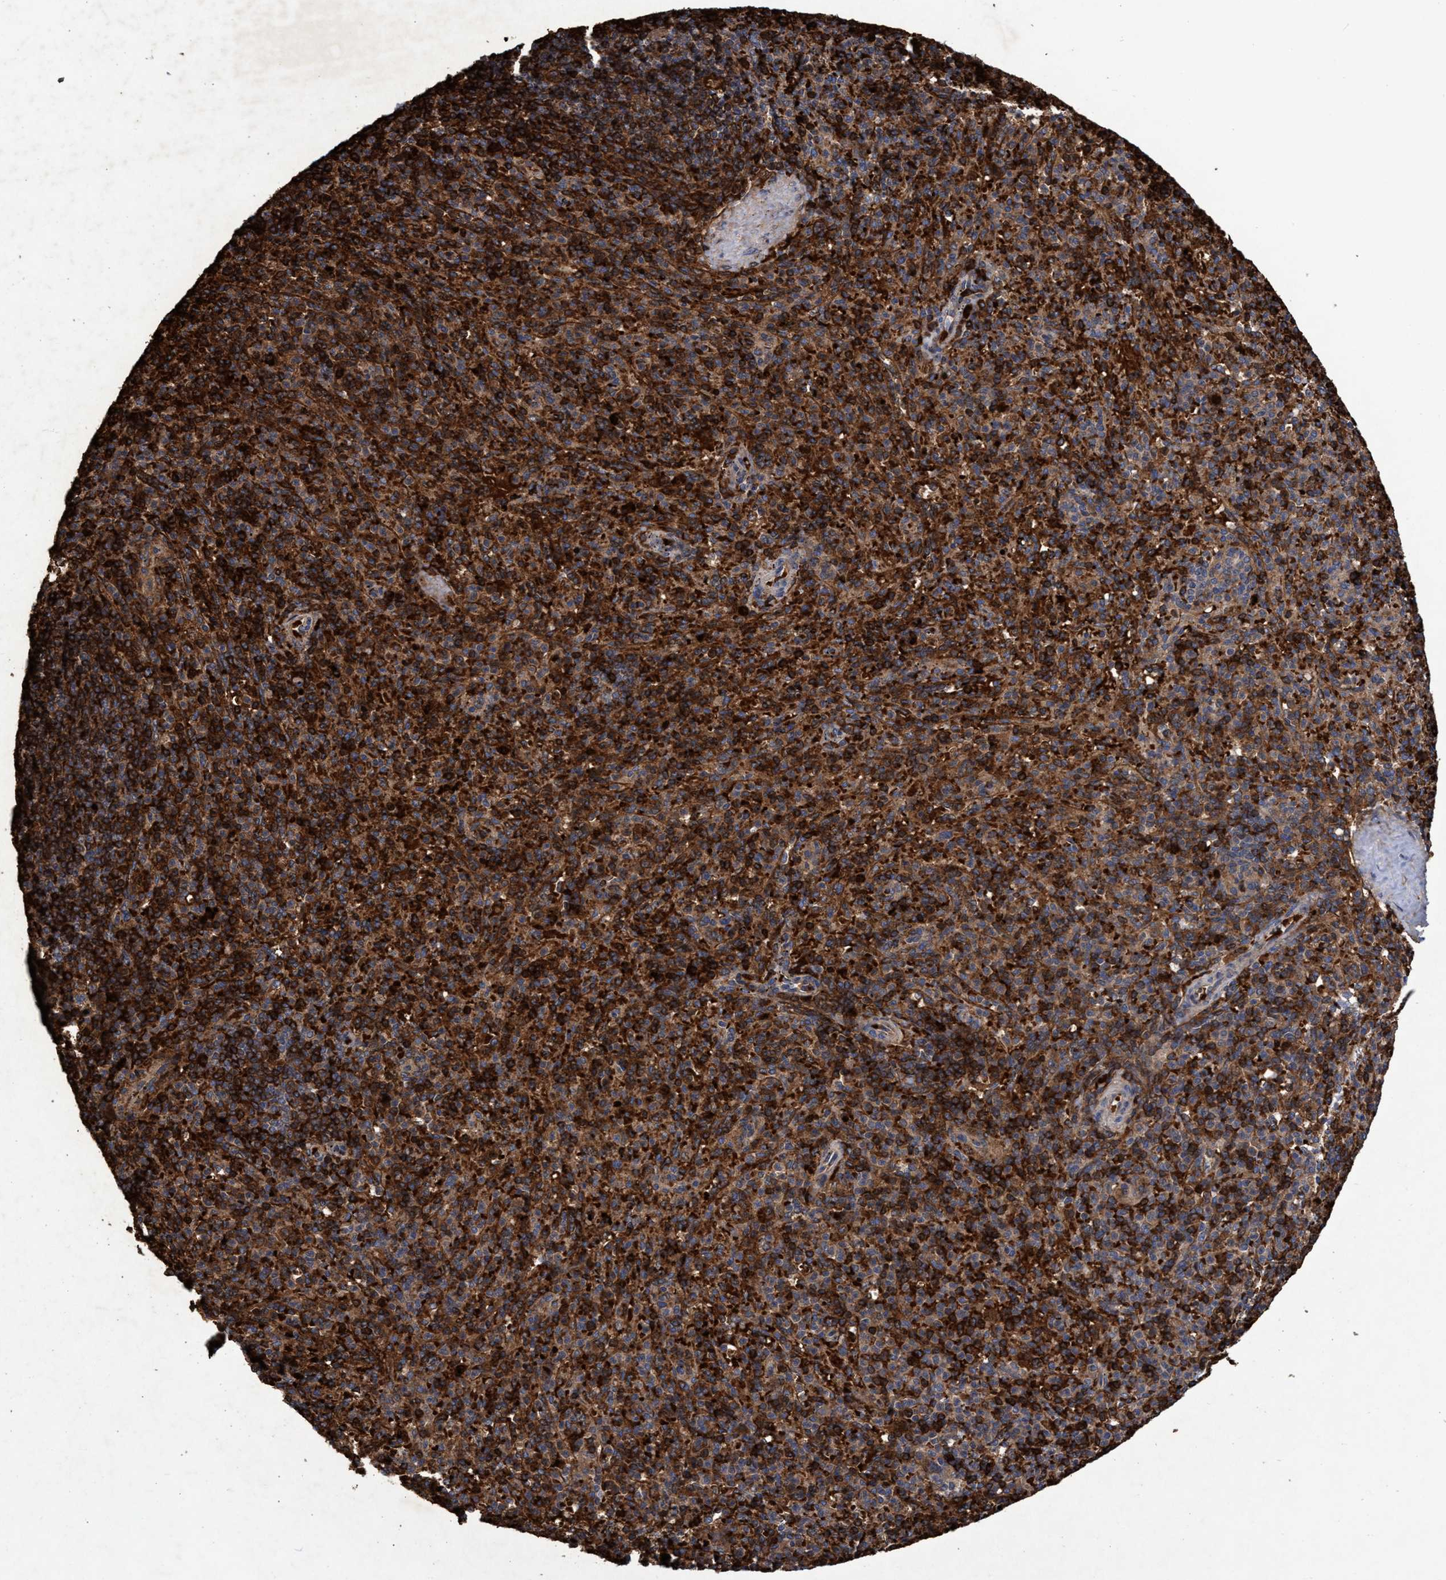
{"staining": {"intensity": "strong", "quantity": ">75%", "location": "cytoplasmic/membranous"}, "tissue": "spleen", "cell_type": "Cells in red pulp", "image_type": "normal", "snomed": [{"axis": "morphology", "description": "Normal tissue, NOS"}, {"axis": "topography", "description": "Spleen"}], "caption": "Protein staining by immunohistochemistry exhibits strong cytoplasmic/membranous staining in approximately >75% of cells in red pulp in unremarkable spleen. The protein is stained brown, and the nuclei are stained in blue (DAB IHC with brightfield microscopy, high magnification).", "gene": "CHMP6", "patient": {"sex": "male", "age": 36}}